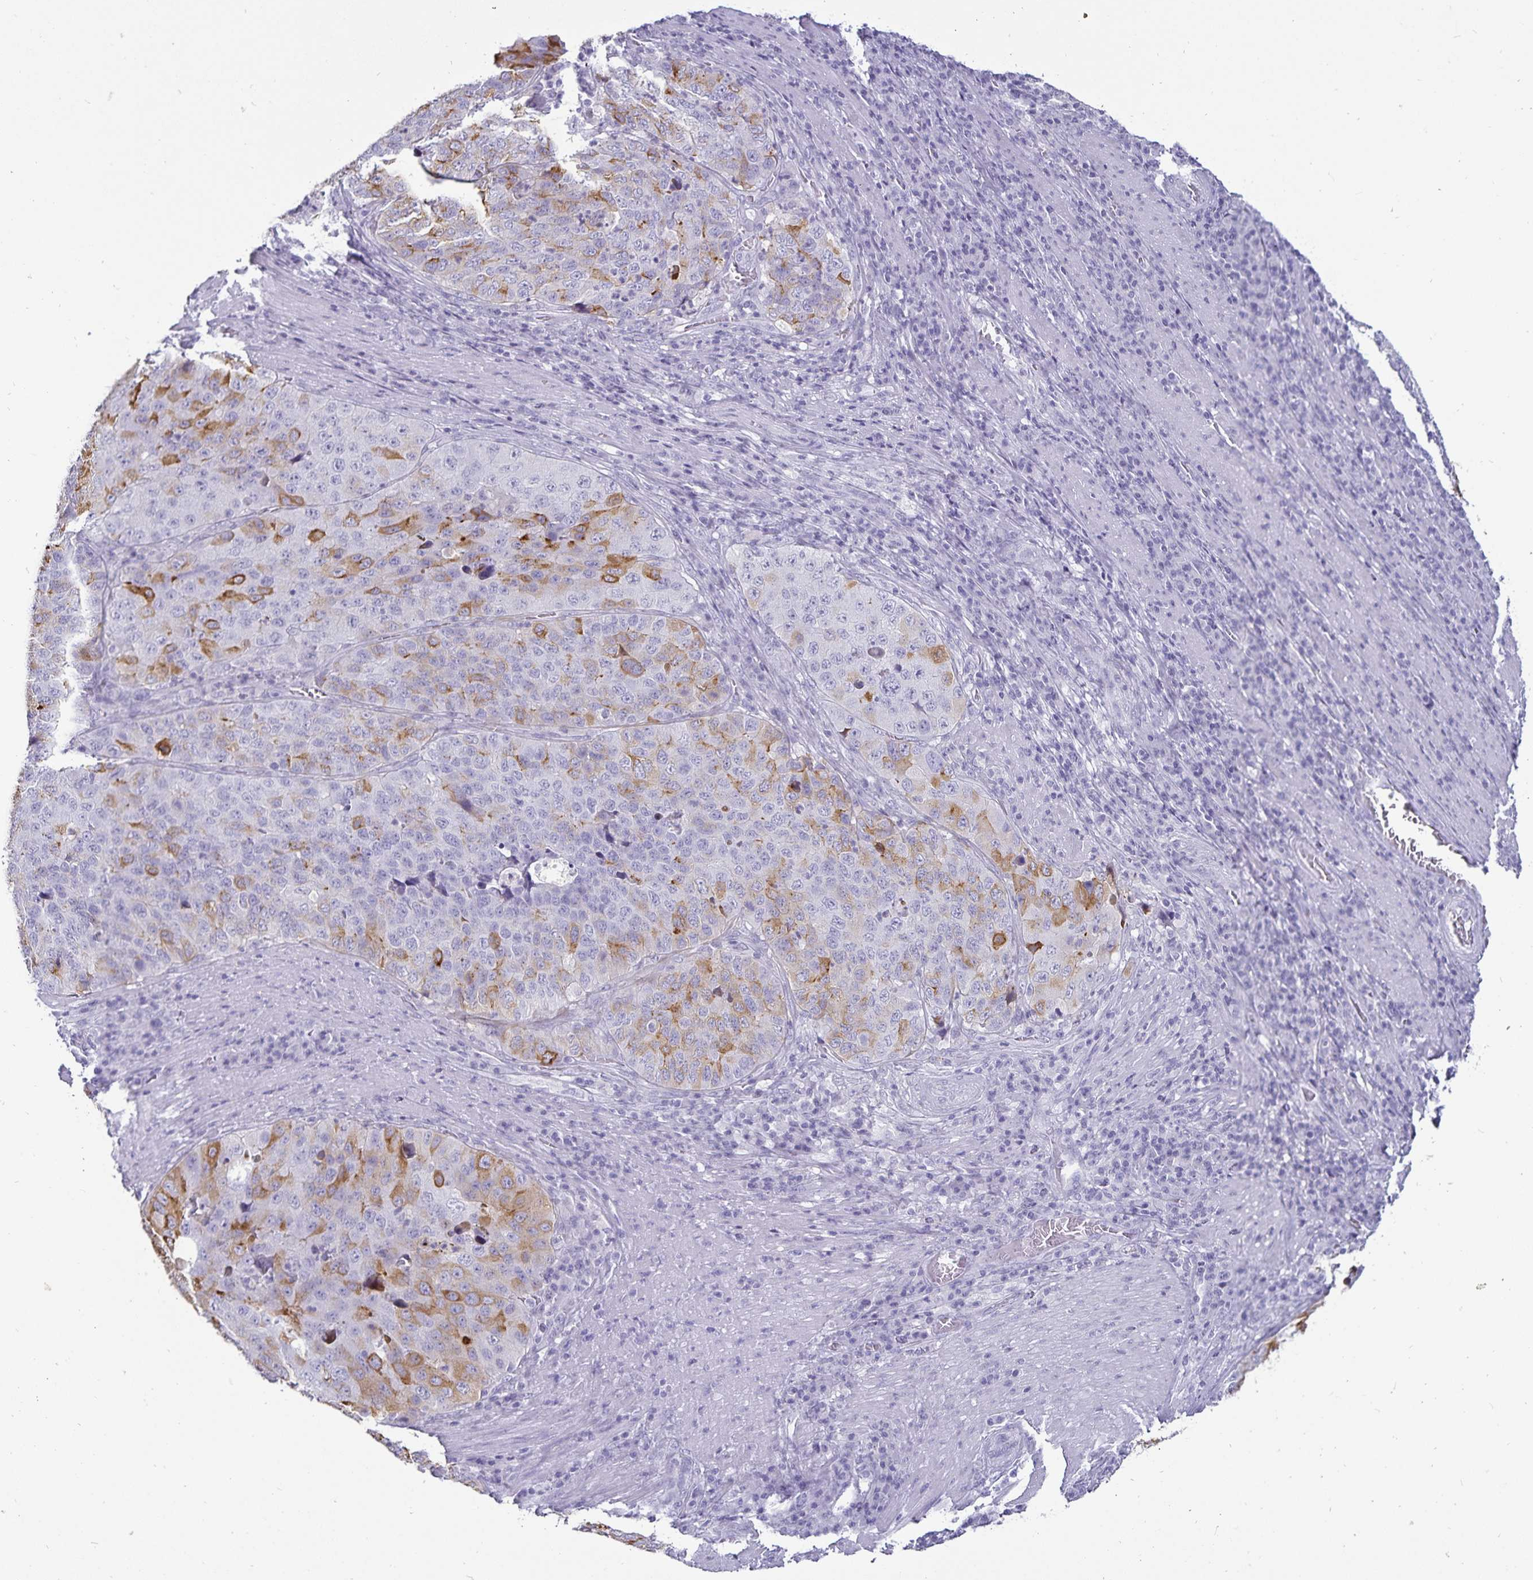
{"staining": {"intensity": "moderate", "quantity": "<25%", "location": "cytoplasmic/membranous"}, "tissue": "stomach cancer", "cell_type": "Tumor cells", "image_type": "cancer", "snomed": [{"axis": "morphology", "description": "Adenocarcinoma, NOS"}, {"axis": "topography", "description": "Stomach"}], "caption": "Immunohistochemical staining of stomach cancer reveals low levels of moderate cytoplasmic/membranous protein staining in approximately <25% of tumor cells. (brown staining indicates protein expression, while blue staining denotes nuclei).", "gene": "DEFA6", "patient": {"sex": "male", "age": 71}}